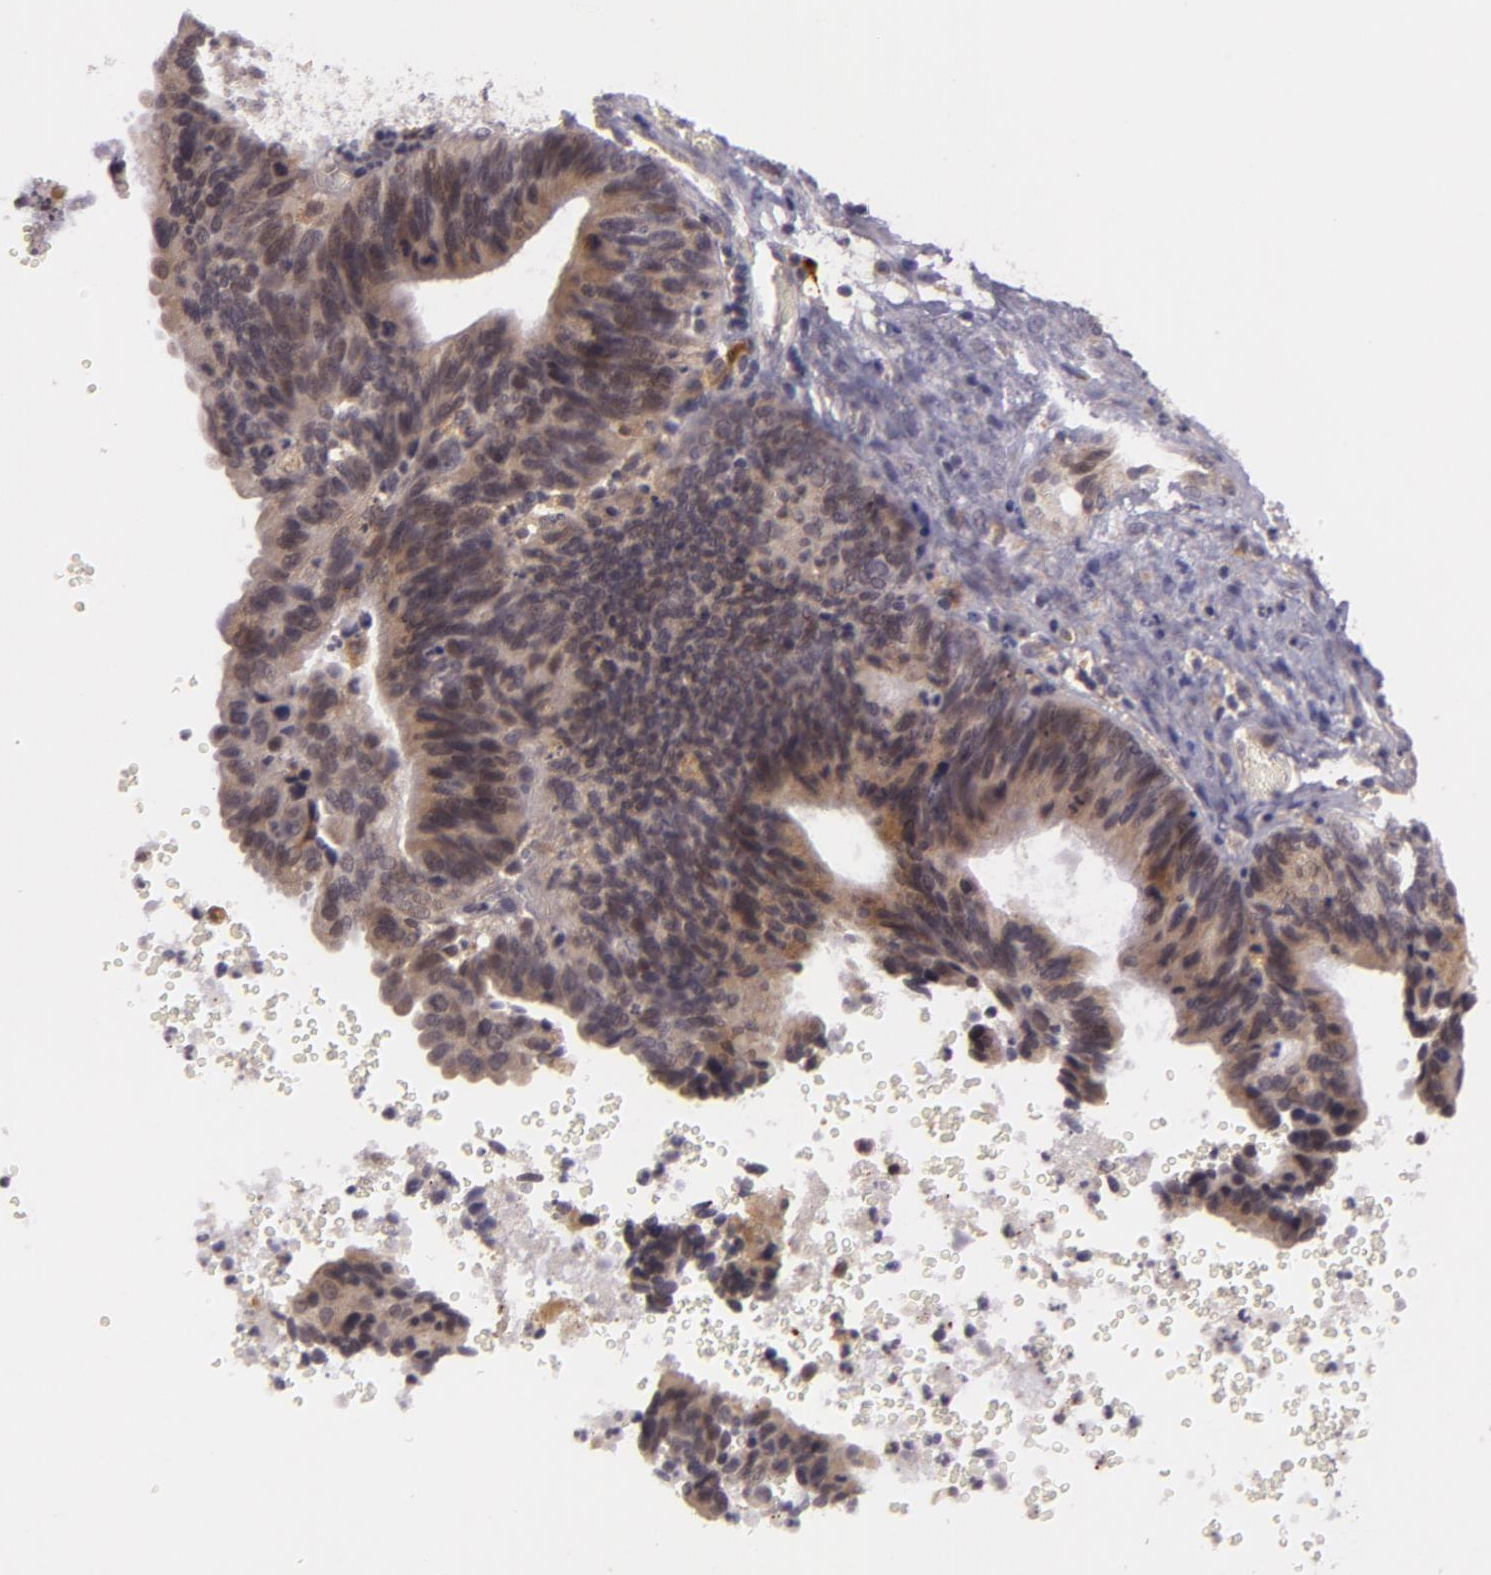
{"staining": {"intensity": "weak", "quantity": ">75%", "location": "cytoplasmic/membranous"}, "tissue": "ovarian cancer", "cell_type": "Tumor cells", "image_type": "cancer", "snomed": [{"axis": "morphology", "description": "Carcinoma, endometroid"}, {"axis": "topography", "description": "Ovary"}], "caption": "Human endometroid carcinoma (ovarian) stained with a protein marker reveals weak staining in tumor cells.", "gene": "PPP1R3F", "patient": {"sex": "female", "age": 52}}